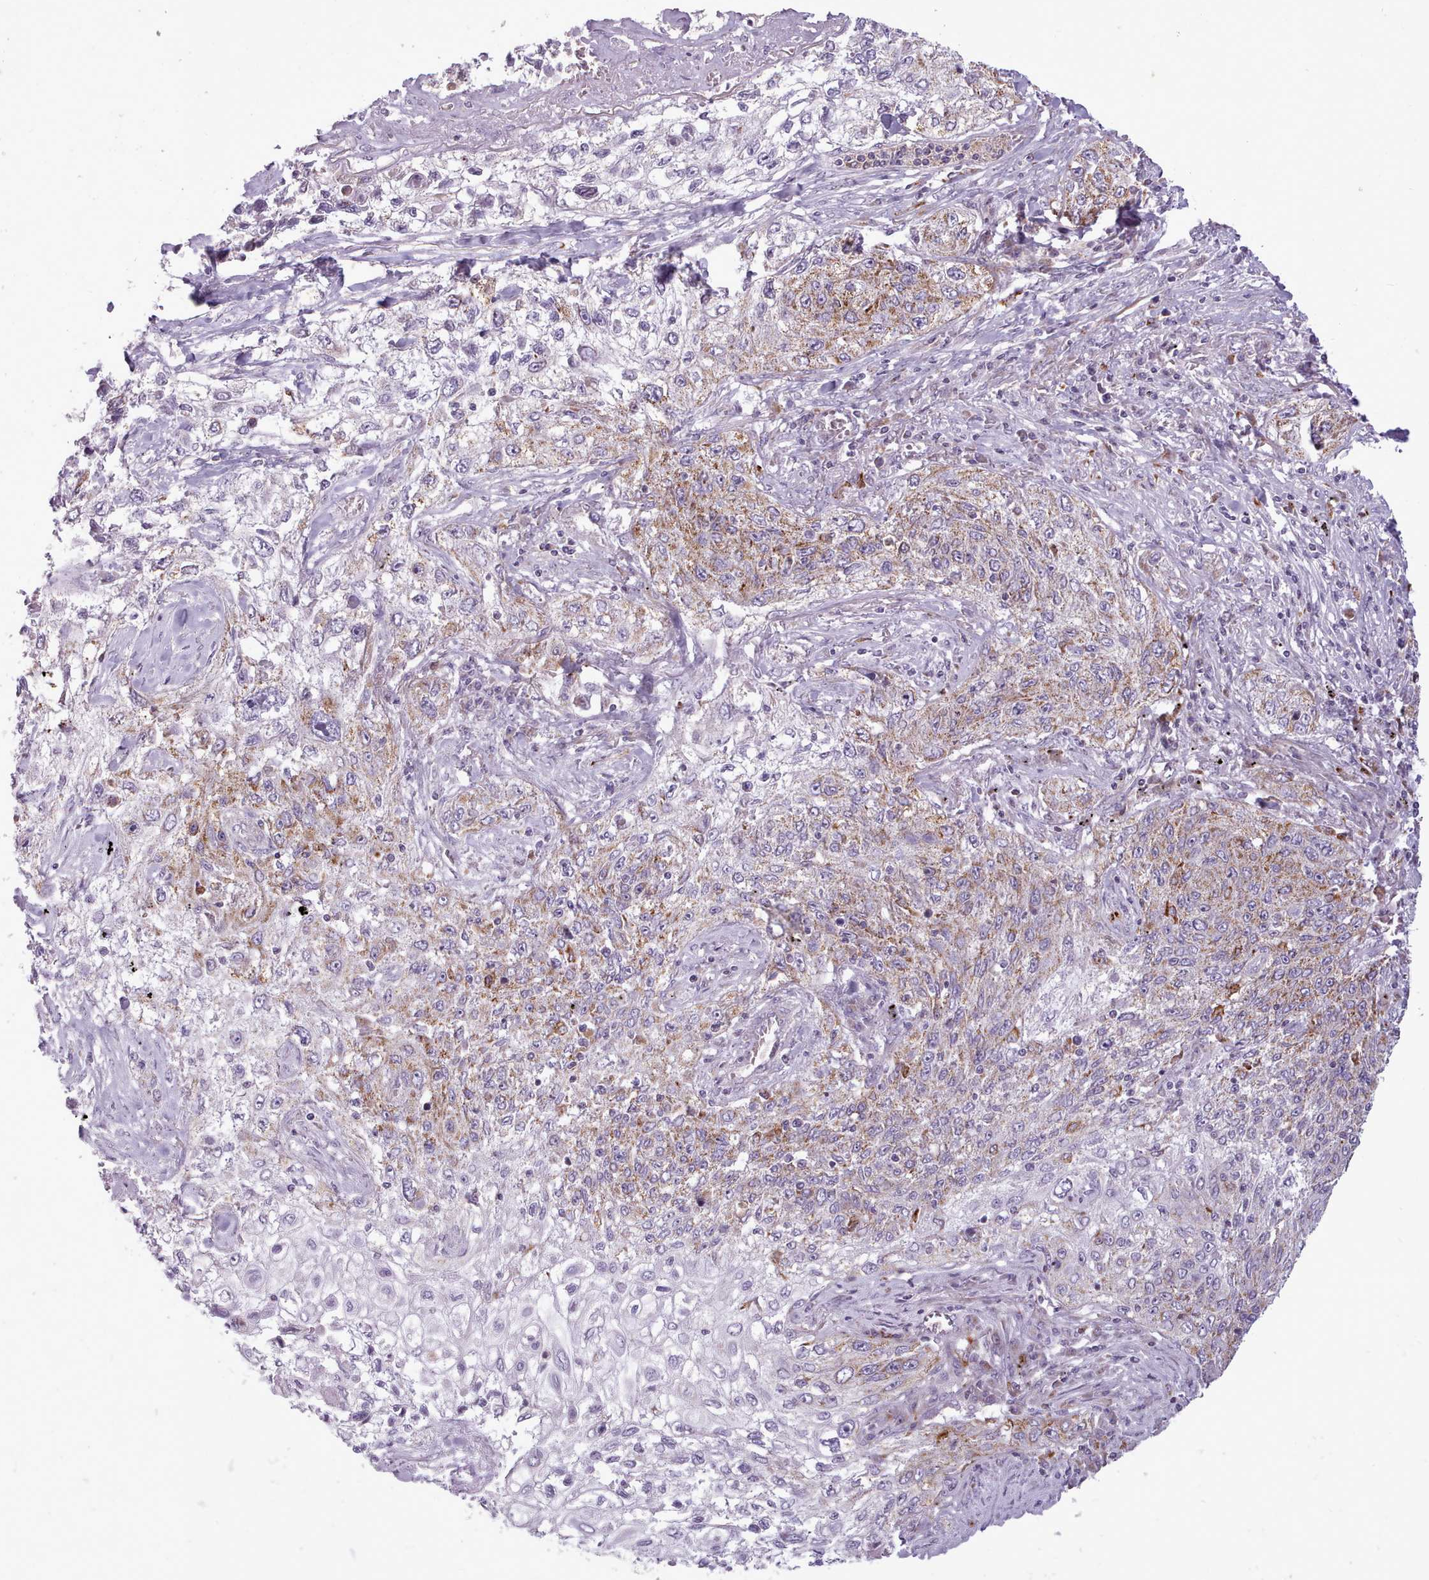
{"staining": {"intensity": "moderate", "quantity": ">75%", "location": "cytoplasmic/membranous"}, "tissue": "lung cancer", "cell_type": "Tumor cells", "image_type": "cancer", "snomed": [{"axis": "morphology", "description": "Squamous cell carcinoma, NOS"}, {"axis": "topography", "description": "Lung"}], "caption": "The photomicrograph reveals staining of lung cancer, revealing moderate cytoplasmic/membranous protein positivity (brown color) within tumor cells. The staining is performed using DAB (3,3'-diaminobenzidine) brown chromogen to label protein expression. The nuclei are counter-stained blue using hematoxylin.", "gene": "AVL9", "patient": {"sex": "female", "age": 69}}